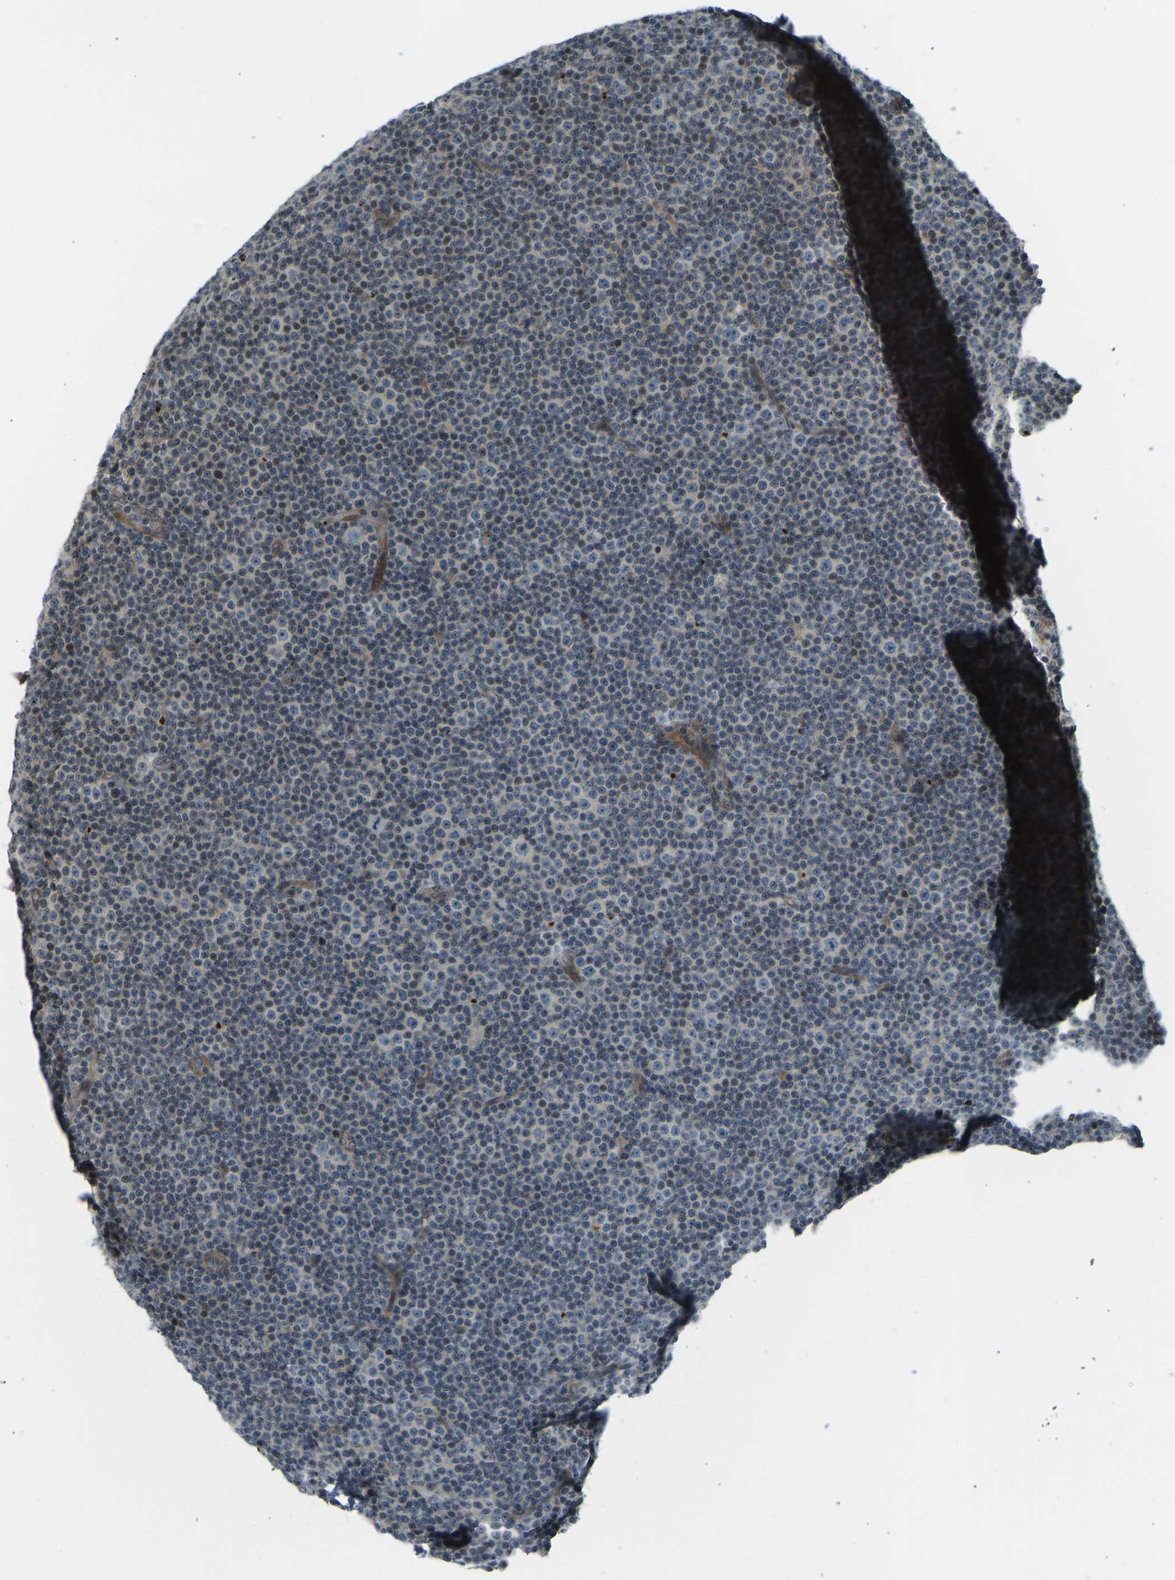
{"staining": {"intensity": "negative", "quantity": "none", "location": "none"}, "tissue": "lymphoma", "cell_type": "Tumor cells", "image_type": "cancer", "snomed": [{"axis": "morphology", "description": "Malignant lymphoma, non-Hodgkin's type, Low grade"}, {"axis": "topography", "description": "Lymph node"}], "caption": "DAB (3,3'-diaminobenzidine) immunohistochemical staining of lymphoma reveals no significant expression in tumor cells.", "gene": "SVOPL", "patient": {"sex": "female", "age": 67}}